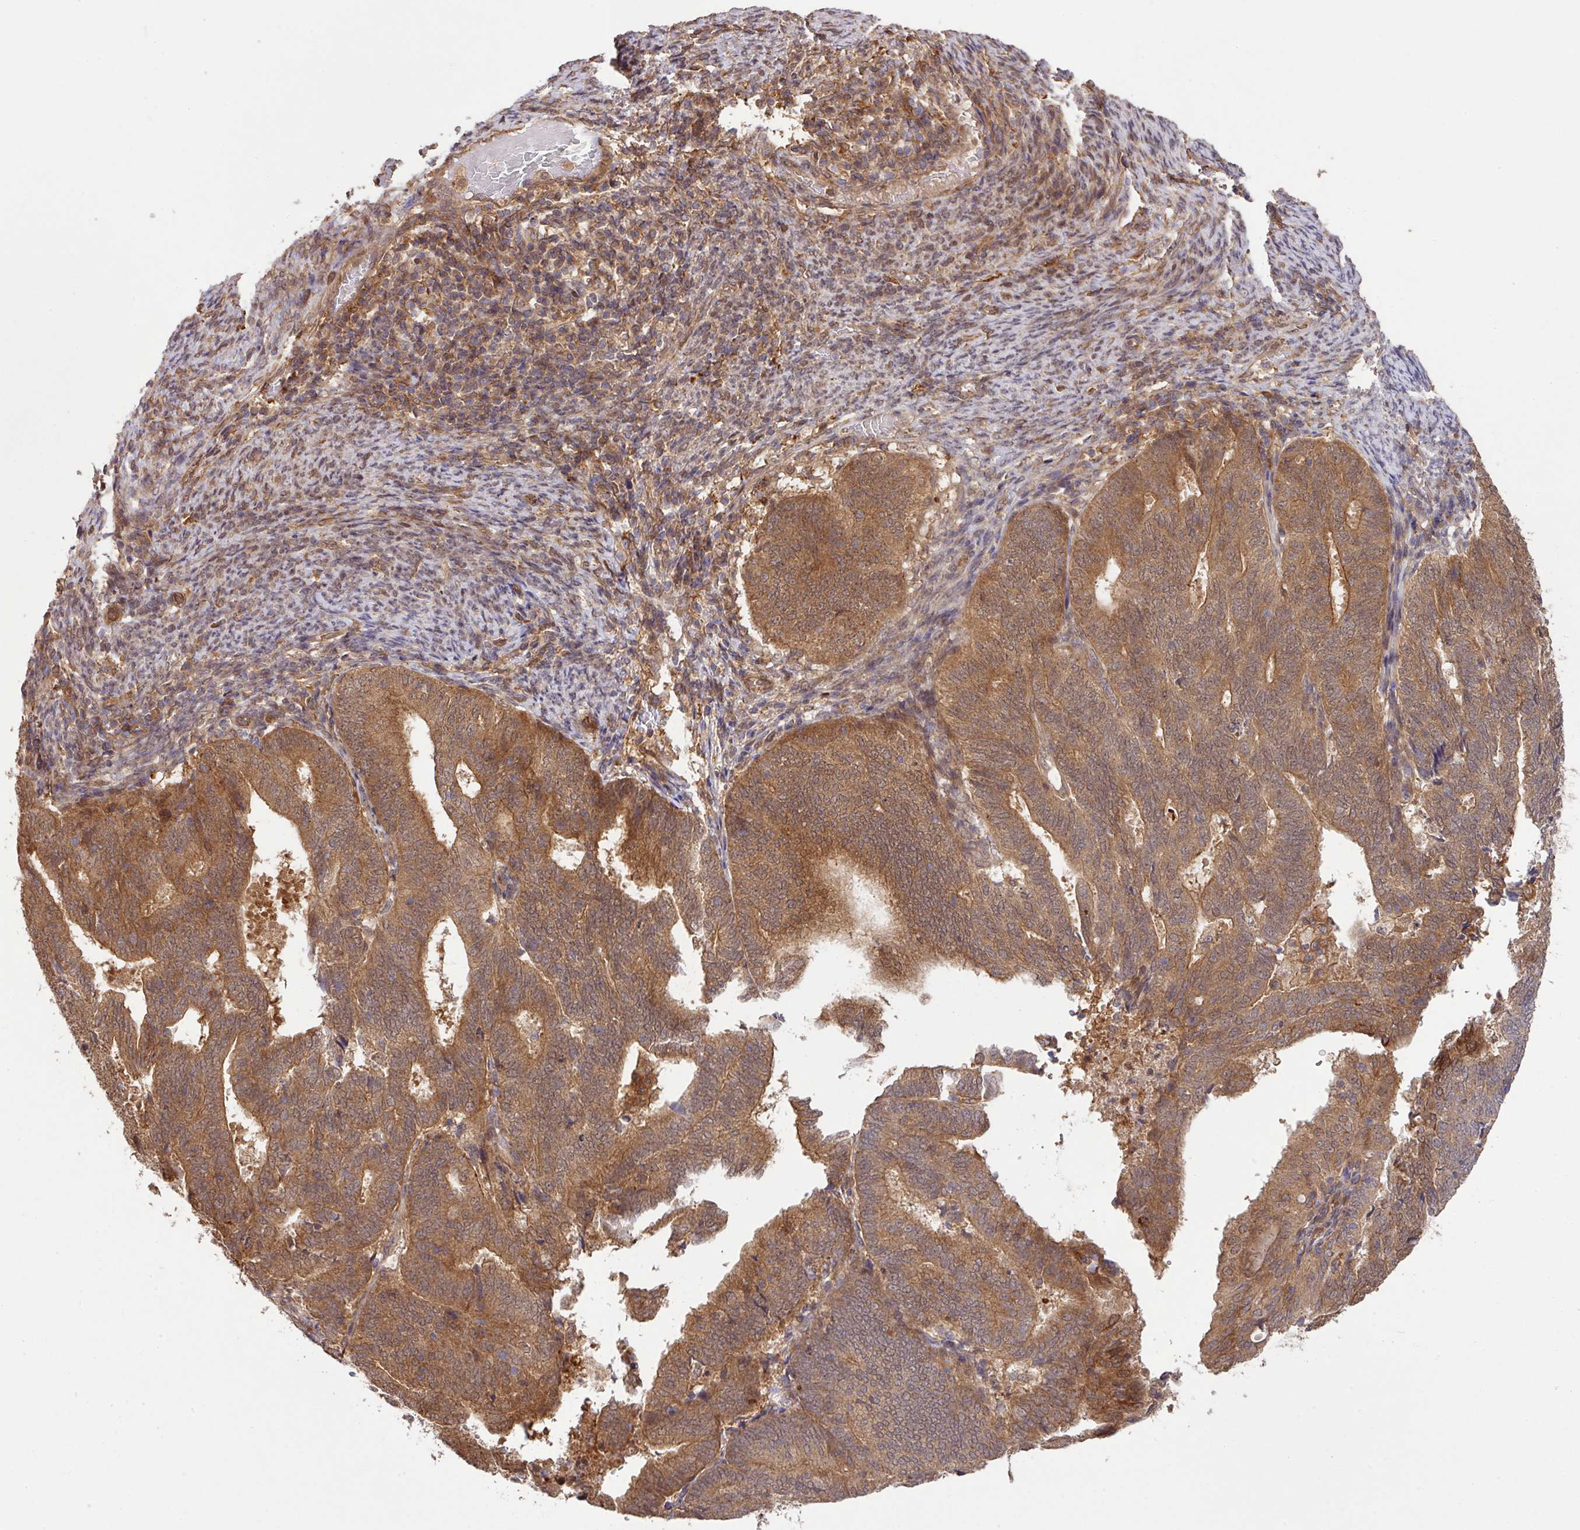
{"staining": {"intensity": "moderate", "quantity": ">75%", "location": "cytoplasmic/membranous,nuclear"}, "tissue": "endometrial cancer", "cell_type": "Tumor cells", "image_type": "cancer", "snomed": [{"axis": "morphology", "description": "Adenocarcinoma, NOS"}, {"axis": "topography", "description": "Endometrium"}], "caption": "Human endometrial cancer (adenocarcinoma) stained with a protein marker demonstrates moderate staining in tumor cells.", "gene": "ARPIN", "patient": {"sex": "female", "age": 70}}